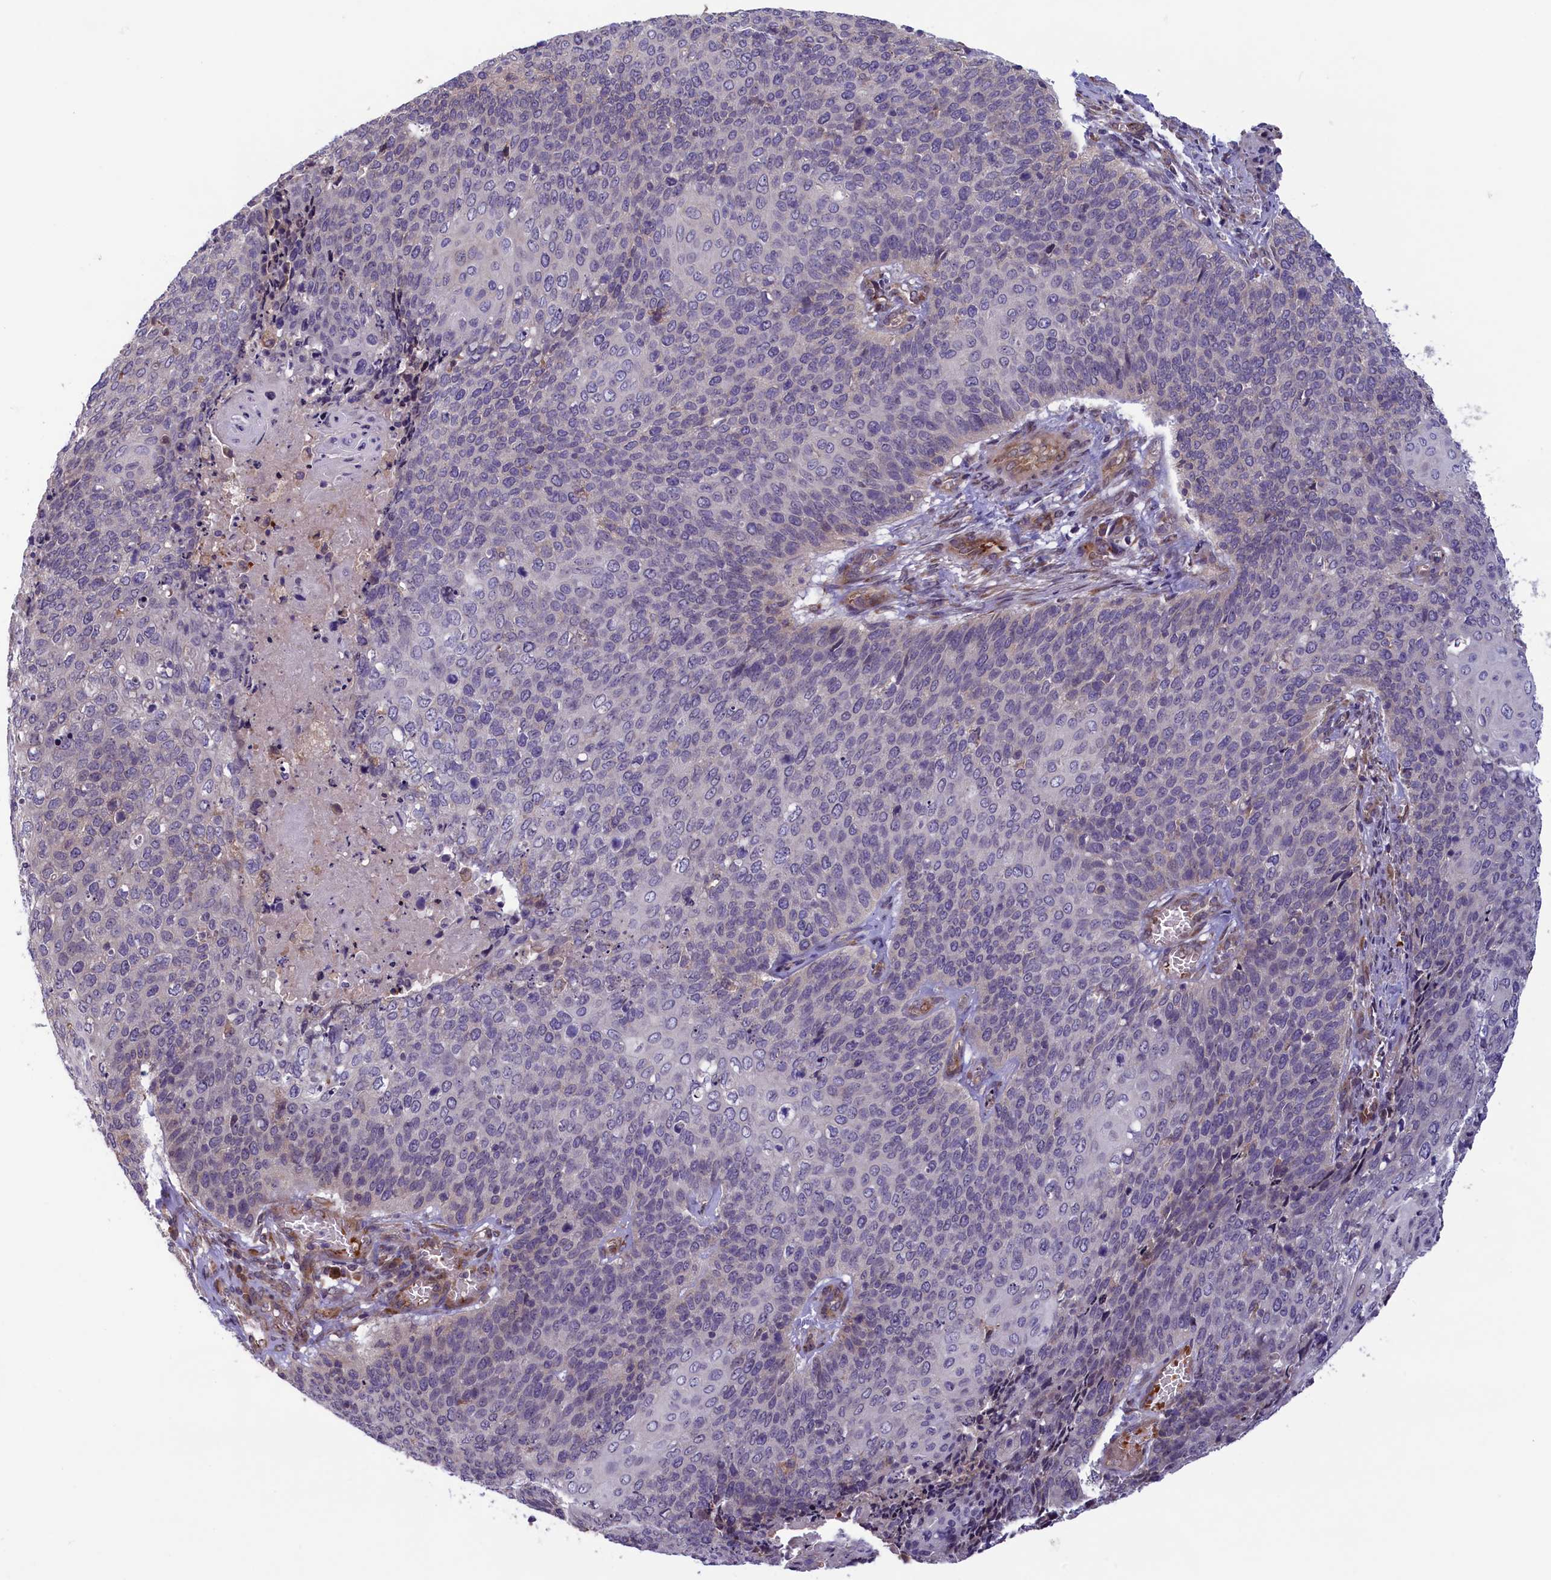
{"staining": {"intensity": "negative", "quantity": "none", "location": "none"}, "tissue": "cervical cancer", "cell_type": "Tumor cells", "image_type": "cancer", "snomed": [{"axis": "morphology", "description": "Squamous cell carcinoma, NOS"}, {"axis": "topography", "description": "Cervix"}], "caption": "DAB (3,3'-diaminobenzidine) immunohistochemical staining of human cervical cancer shows no significant expression in tumor cells.", "gene": "CCDC9B", "patient": {"sex": "female", "age": 39}}